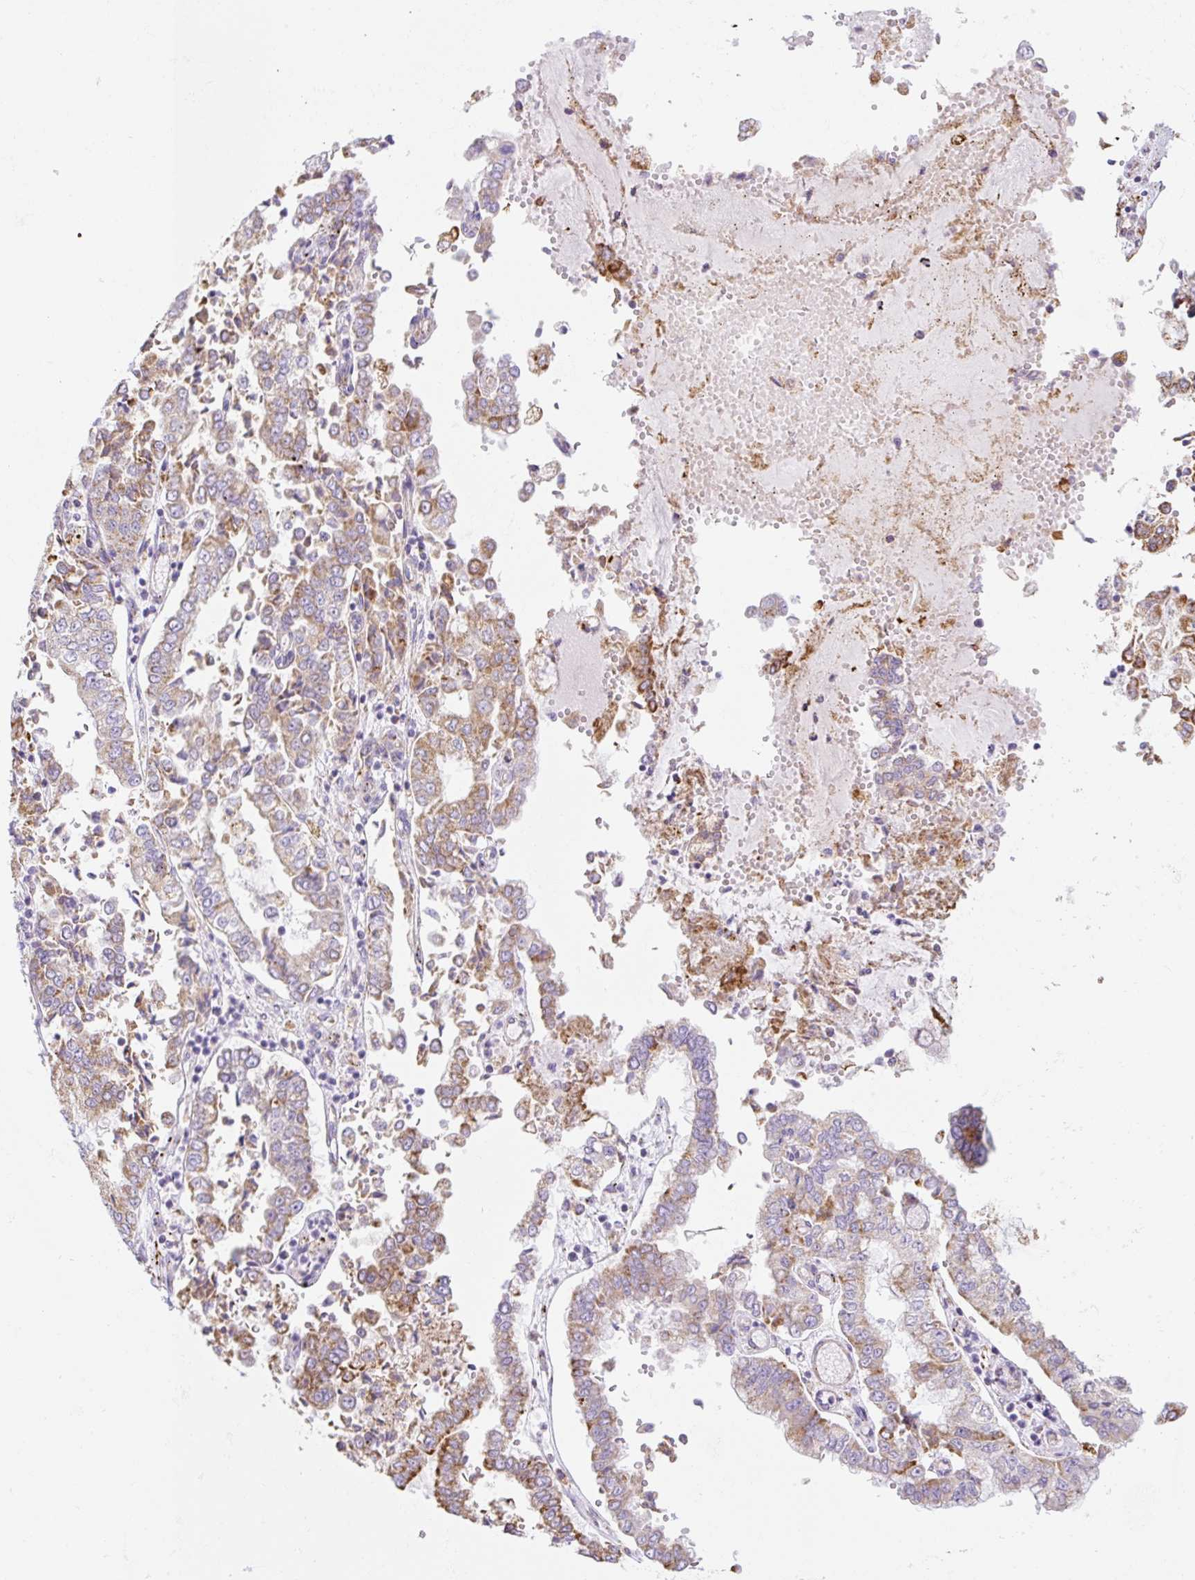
{"staining": {"intensity": "moderate", "quantity": "25%-75%", "location": "cytoplasmic/membranous"}, "tissue": "stomach cancer", "cell_type": "Tumor cells", "image_type": "cancer", "snomed": [{"axis": "morphology", "description": "Adenocarcinoma, NOS"}, {"axis": "topography", "description": "Stomach"}], "caption": "A photomicrograph showing moderate cytoplasmic/membranous positivity in about 25%-75% of tumor cells in stomach cancer, as visualized by brown immunohistochemical staining.", "gene": "CLEC3A", "patient": {"sex": "male", "age": 76}}